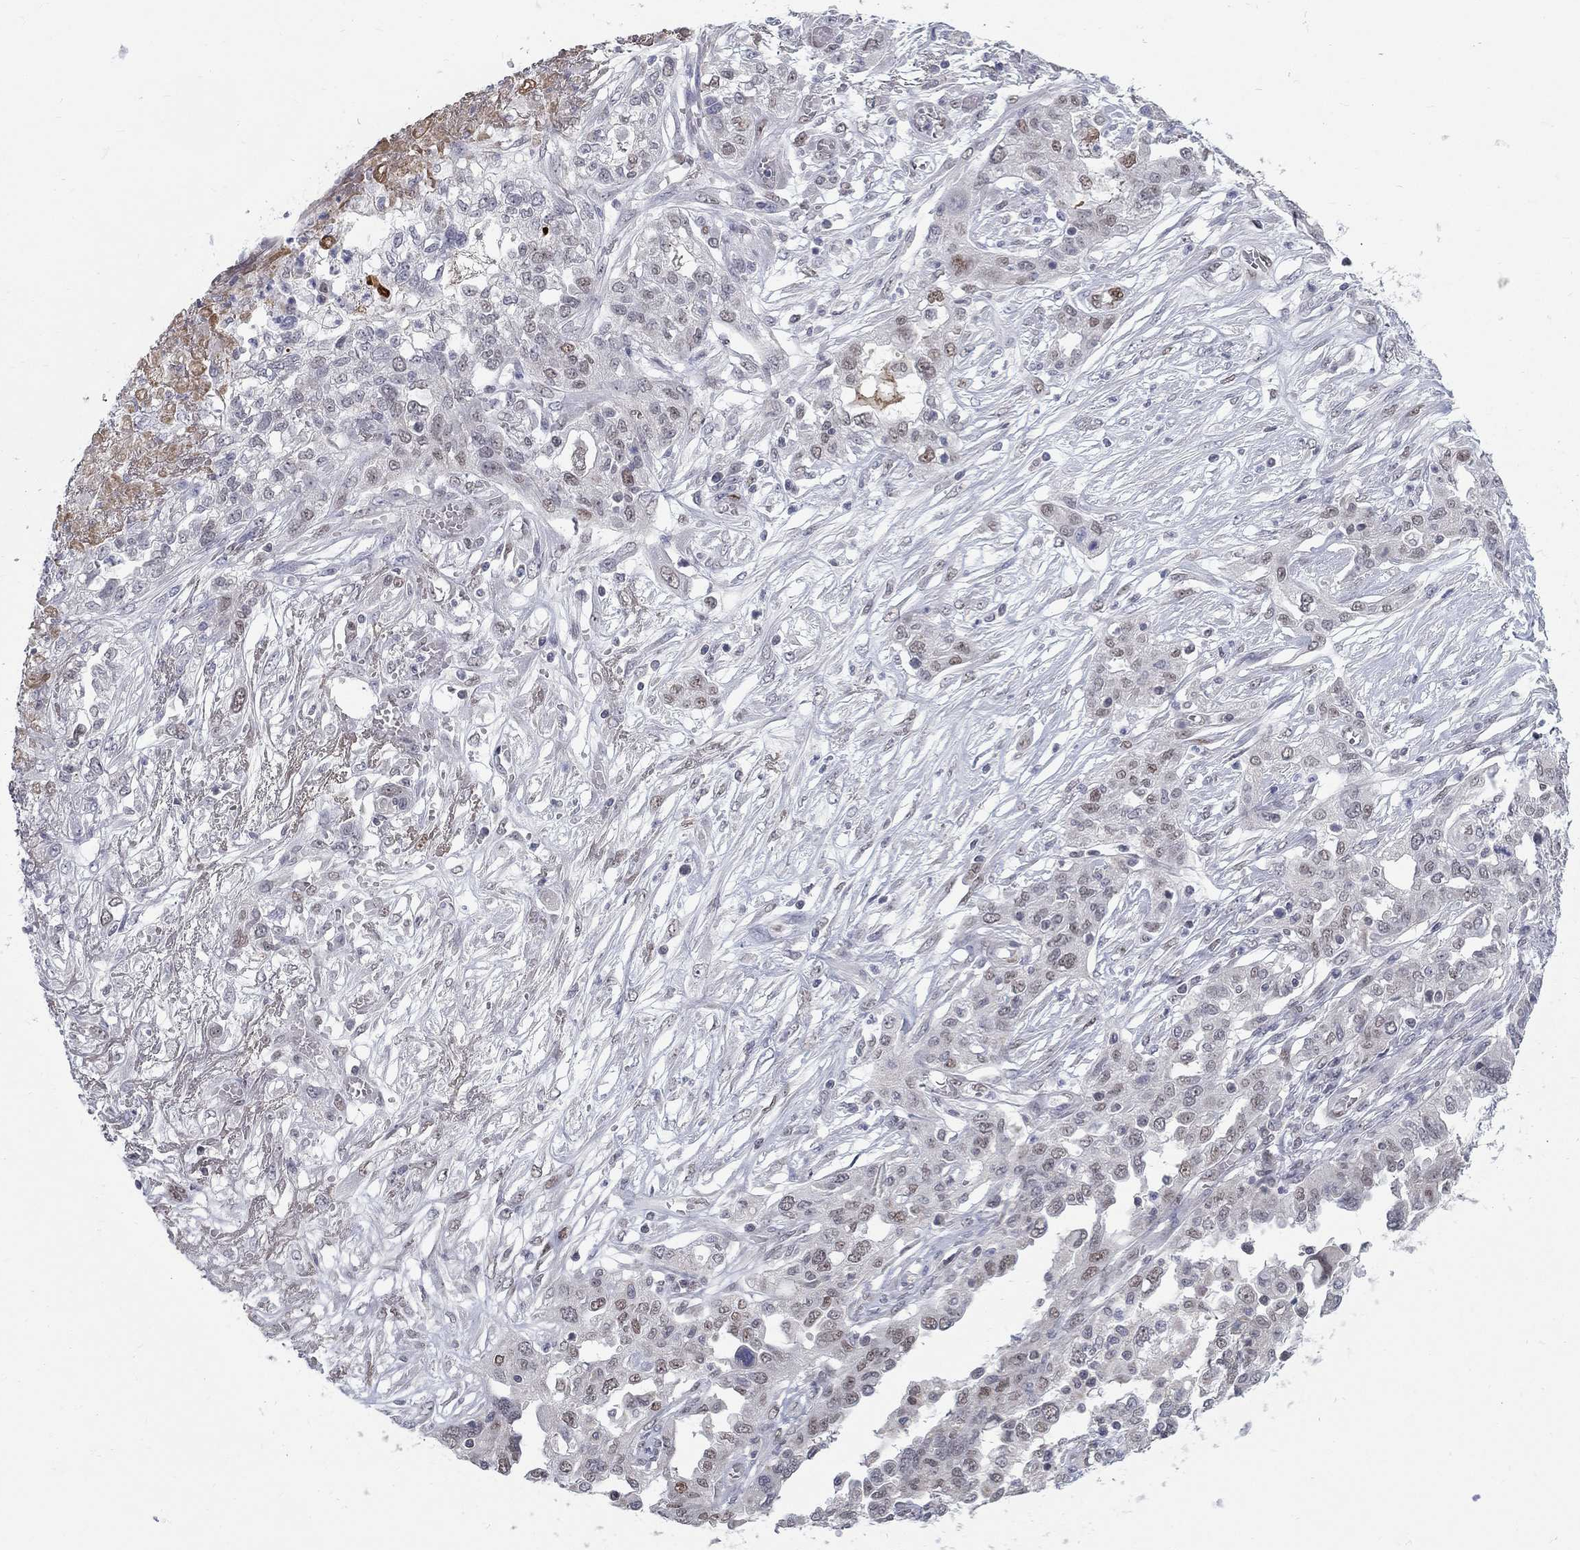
{"staining": {"intensity": "negative", "quantity": "none", "location": "none"}, "tissue": "ovarian cancer", "cell_type": "Tumor cells", "image_type": "cancer", "snomed": [{"axis": "morphology", "description": "Cystadenocarcinoma, serous, NOS"}, {"axis": "topography", "description": "Ovary"}], "caption": "DAB (3,3'-diaminobenzidine) immunohistochemical staining of ovarian cancer (serous cystadenocarcinoma) demonstrates no significant positivity in tumor cells.", "gene": "GCFC2", "patient": {"sex": "female", "age": 67}}